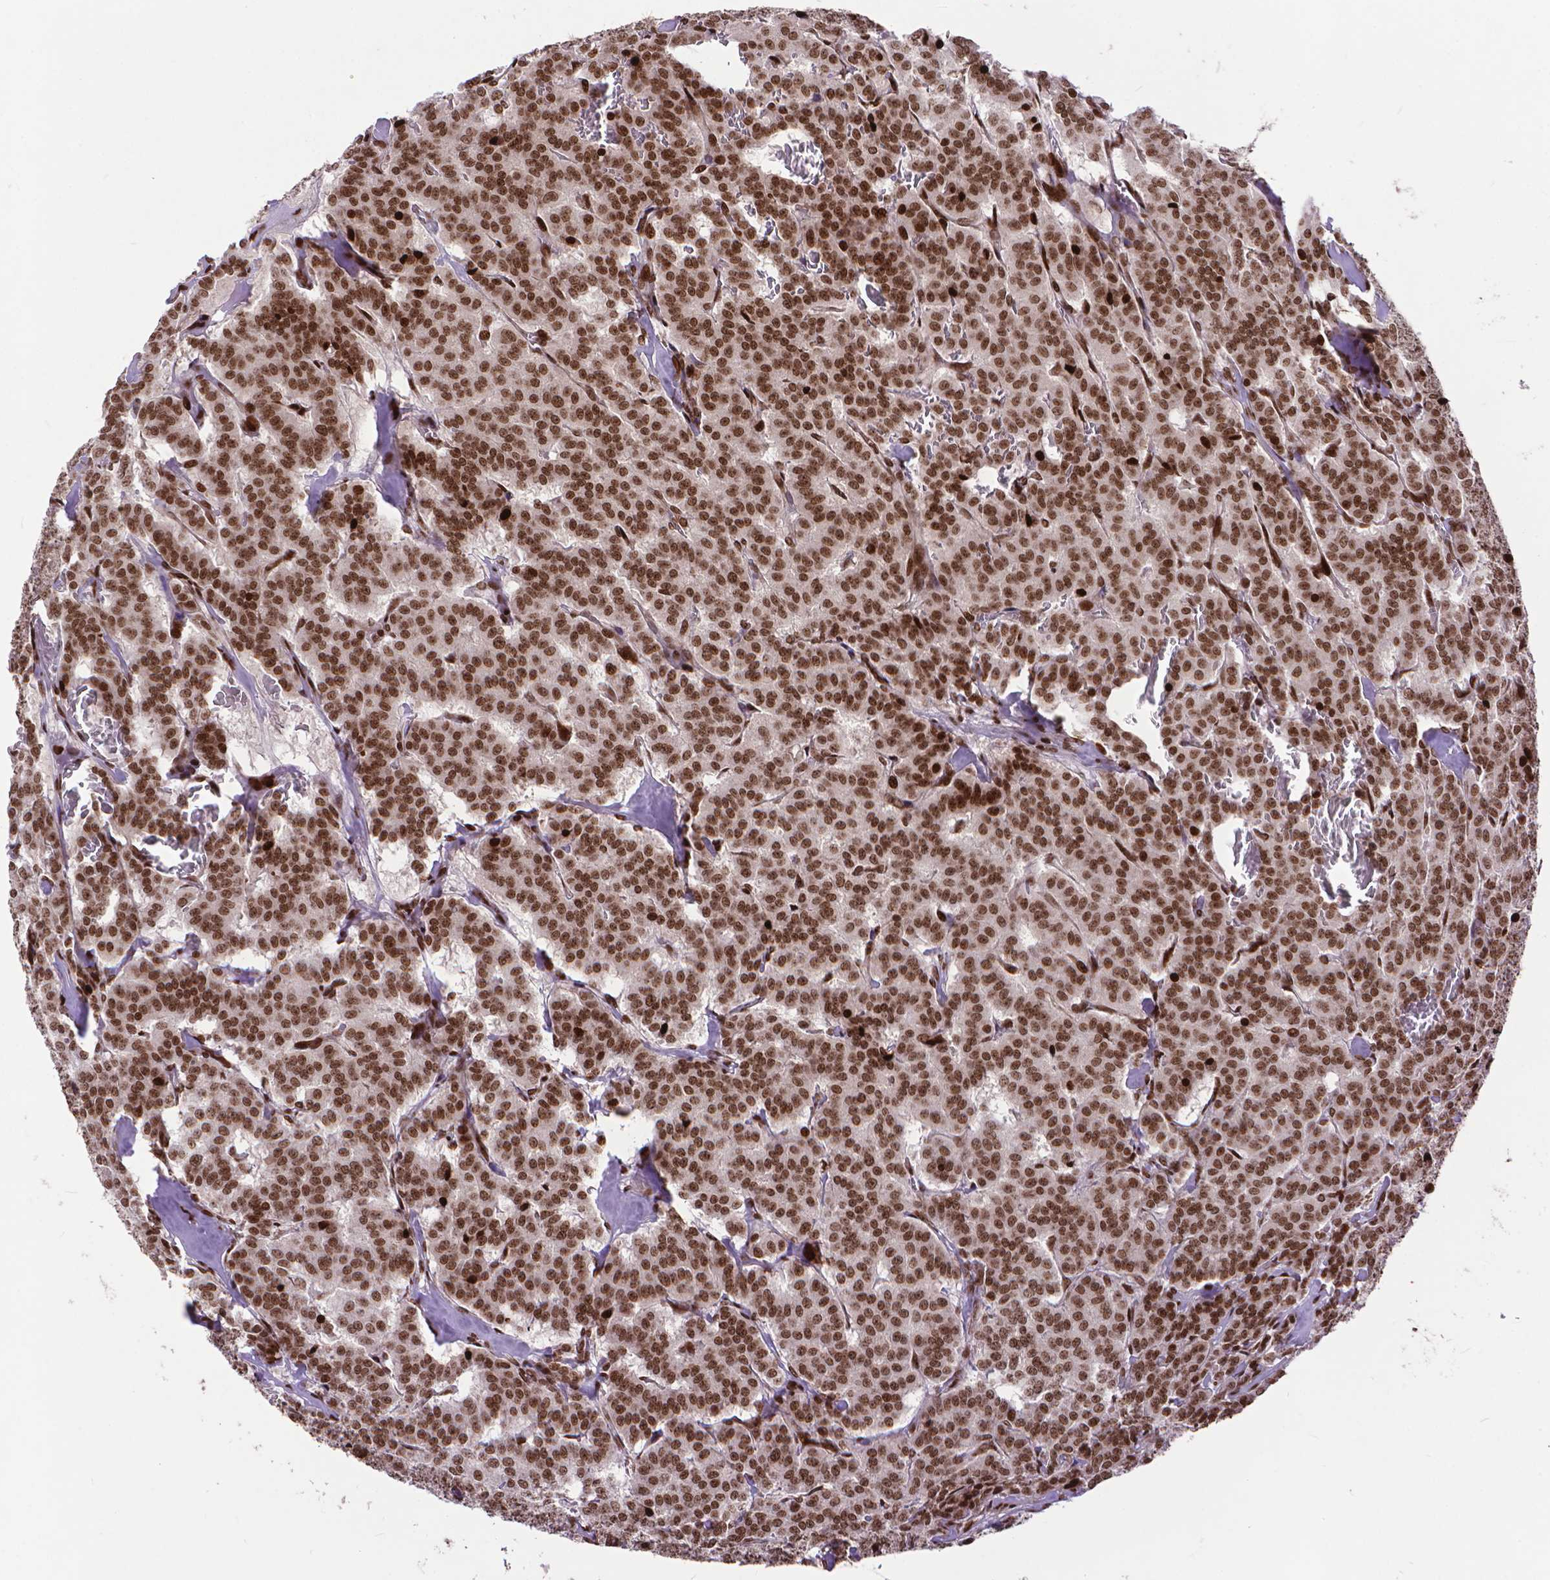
{"staining": {"intensity": "moderate", "quantity": ">75%", "location": "nuclear"}, "tissue": "carcinoid", "cell_type": "Tumor cells", "image_type": "cancer", "snomed": [{"axis": "morphology", "description": "Normal tissue, NOS"}, {"axis": "morphology", "description": "Carcinoid, malignant, NOS"}, {"axis": "topography", "description": "Lung"}], "caption": "Immunohistochemical staining of human malignant carcinoid shows medium levels of moderate nuclear staining in approximately >75% of tumor cells. (DAB = brown stain, brightfield microscopy at high magnification).", "gene": "AMER1", "patient": {"sex": "female", "age": 46}}